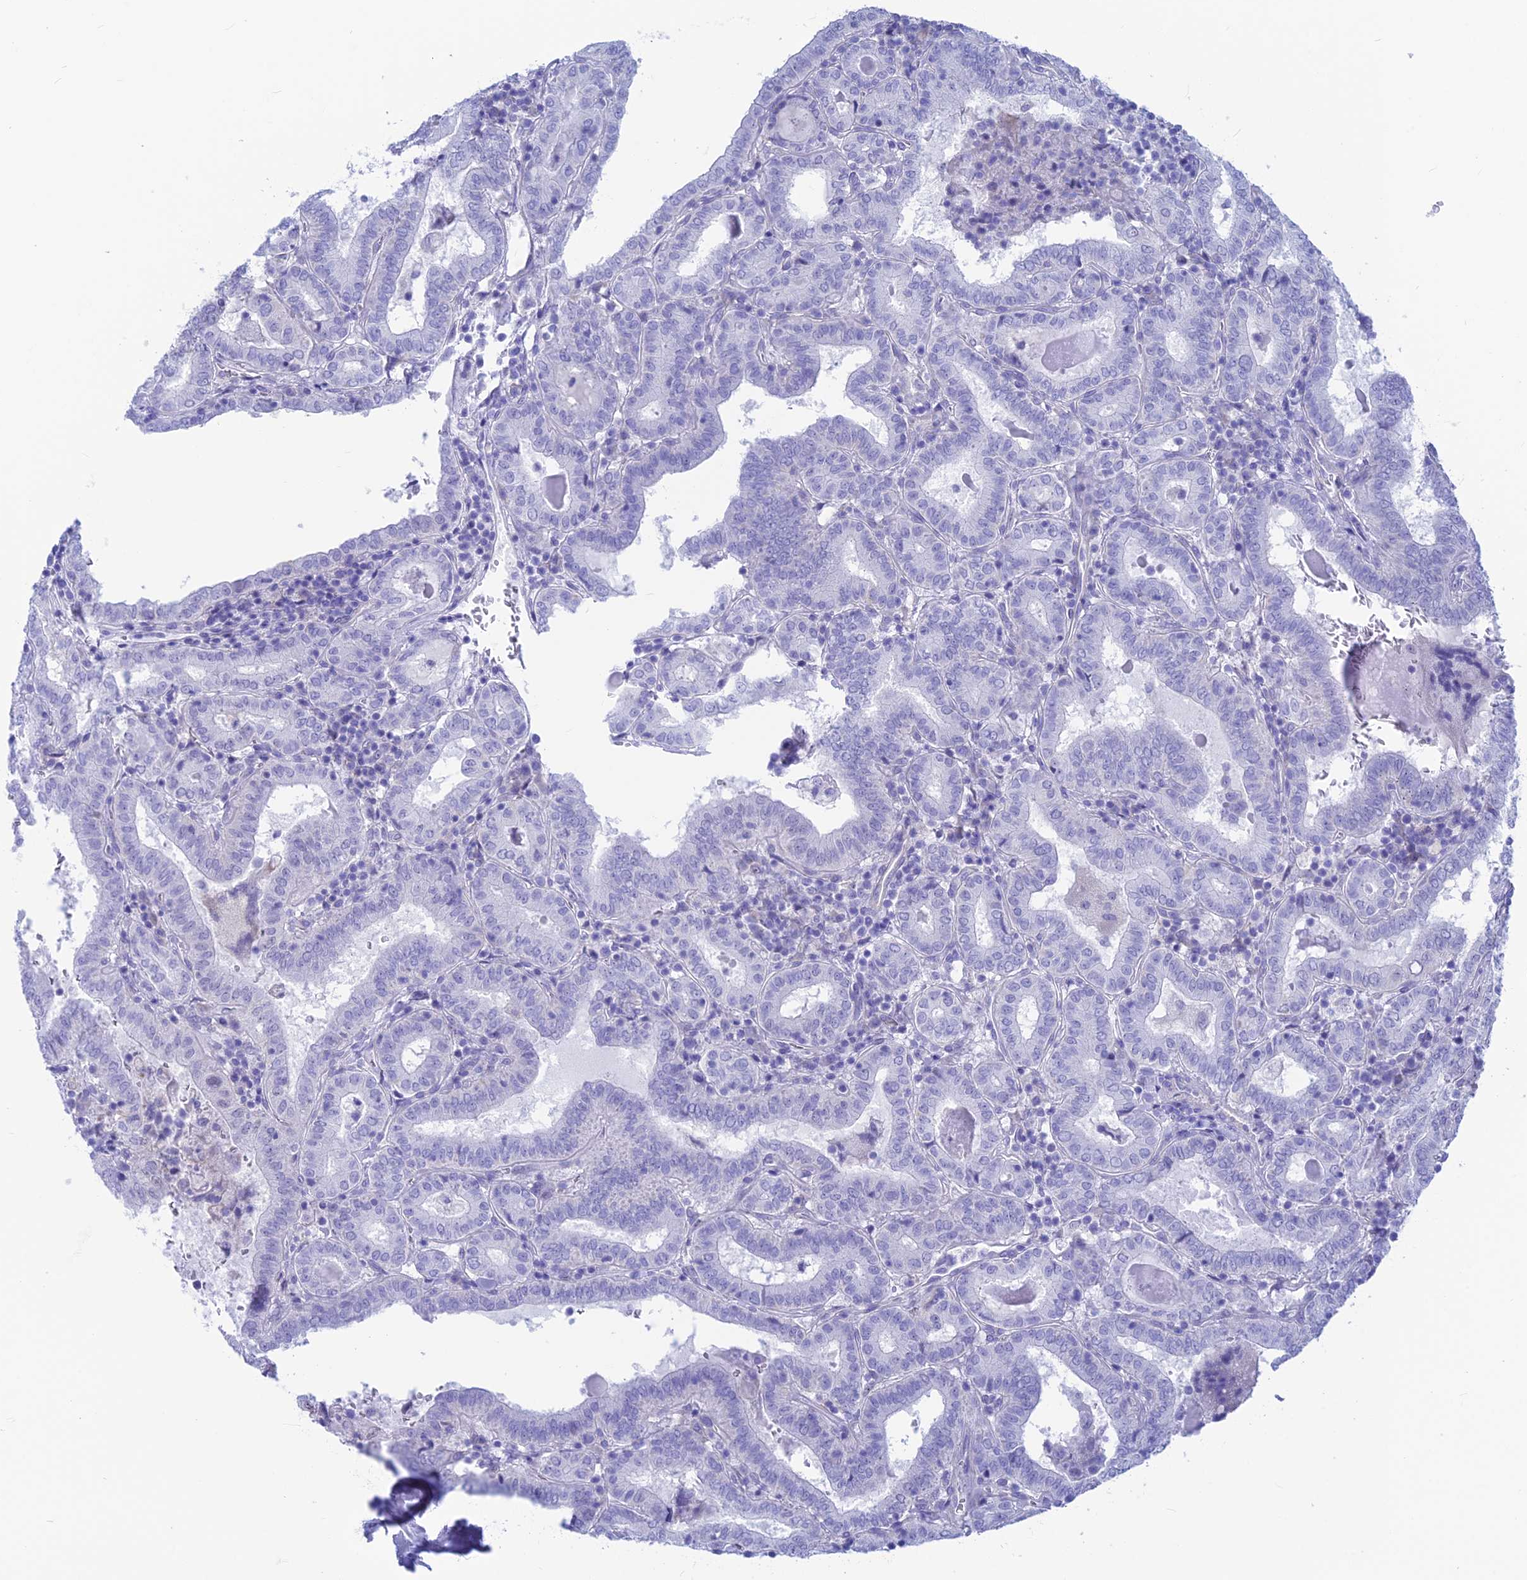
{"staining": {"intensity": "negative", "quantity": "none", "location": "none"}, "tissue": "thyroid cancer", "cell_type": "Tumor cells", "image_type": "cancer", "snomed": [{"axis": "morphology", "description": "Papillary adenocarcinoma, NOS"}, {"axis": "topography", "description": "Thyroid gland"}], "caption": "There is no significant positivity in tumor cells of papillary adenocarcinoma (thyroid). The staining was performed using DAB to visualize the protein expression in brown, while the nuclei were stained in blue with hematoxylin (Magnification: 20x).", "gene": "GNGT2", "patient": {"sex": "female", "age": 72}}